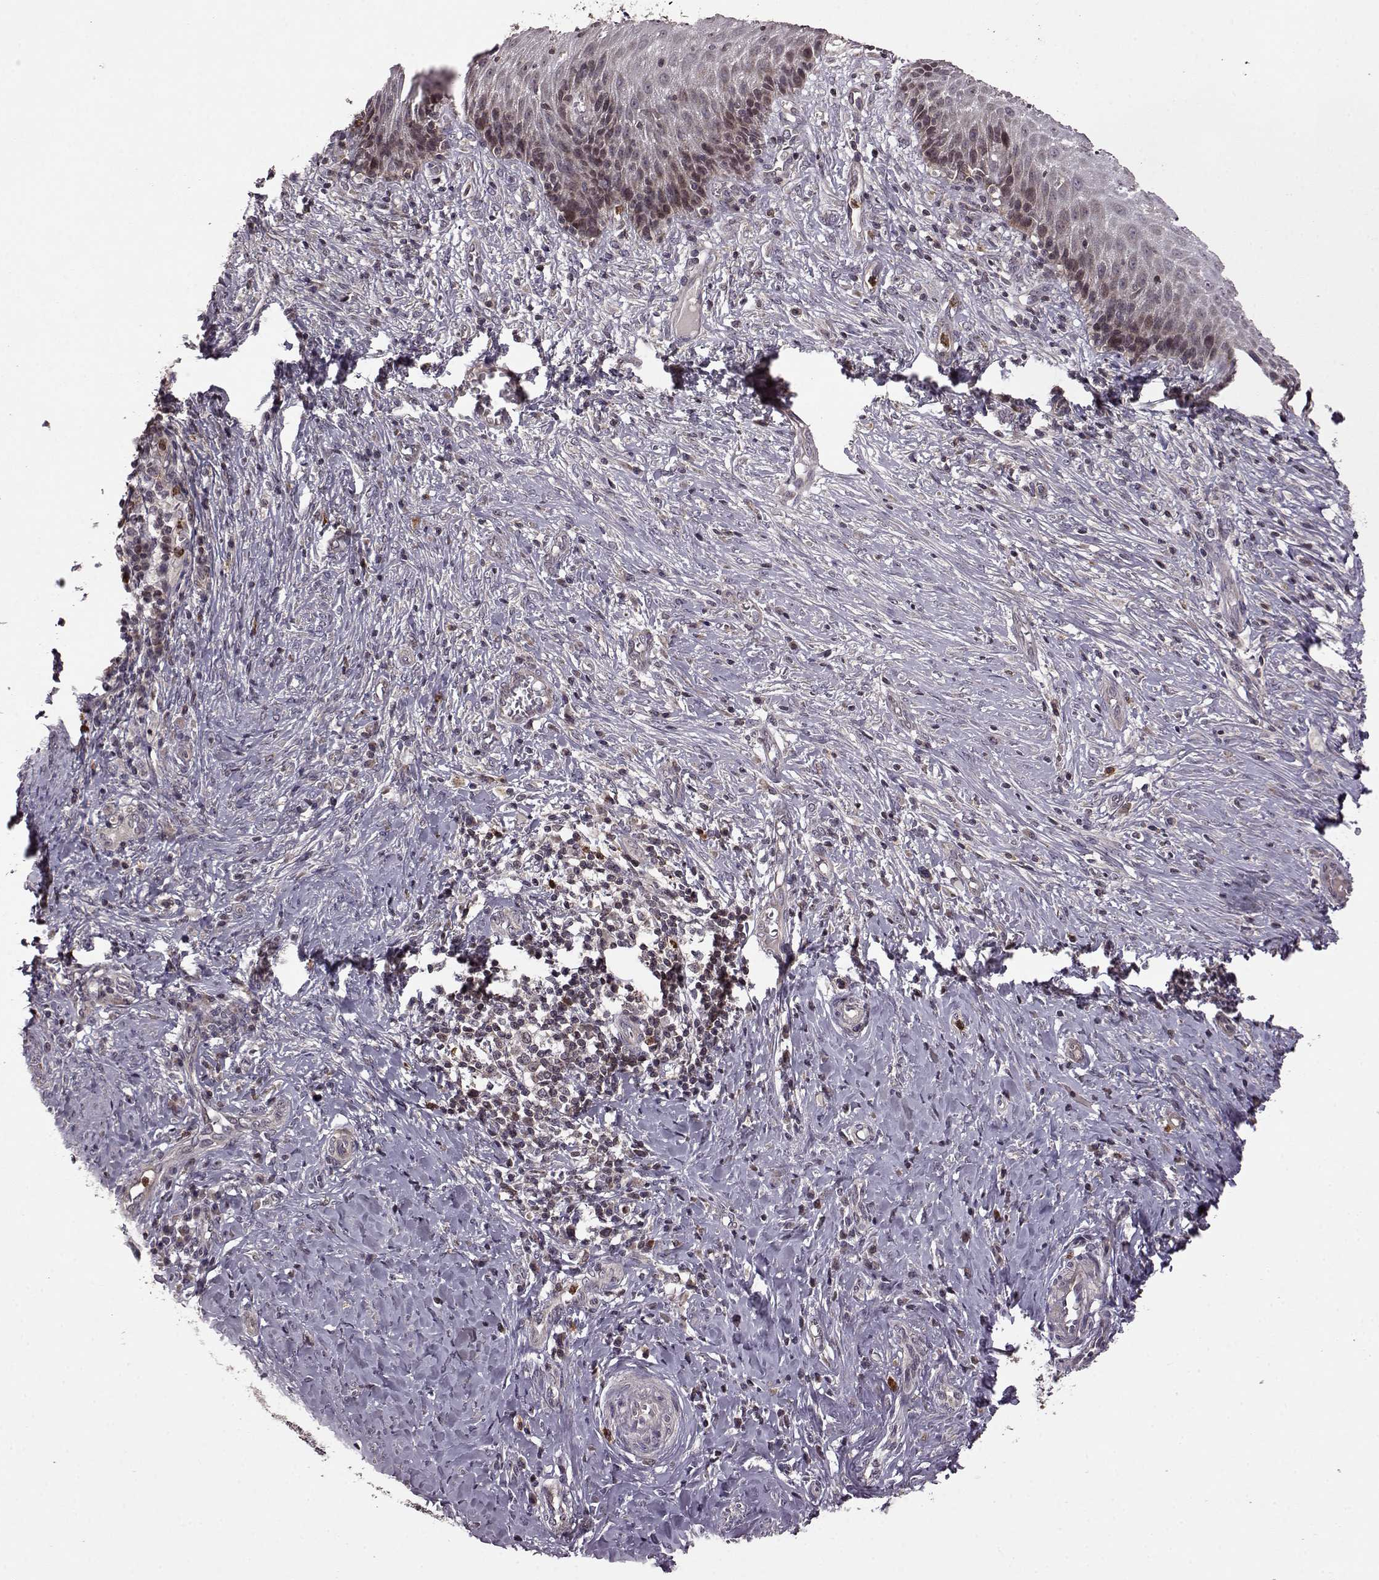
{"staining": {"intensity": "negative", "quantity": "none", "location": "none"}, "tissue": "cervical cancer", "cell_type": "Tumor cells", "image_type": "cancer", "snomed": [{"axis": "morphology", "description": "Squamous cell carcinoma, NOS"}, {"axis": "topography", "description": "Cervix"}], "caption": "Immunohistochemistry (IHC) micrograph of squamous cell carcinoma (cervical) stained for a protein (brown), which exhibits no positivity in tumor cells.", "gene": "TRMU", "patient": {"sex": "female", "age": 46}}